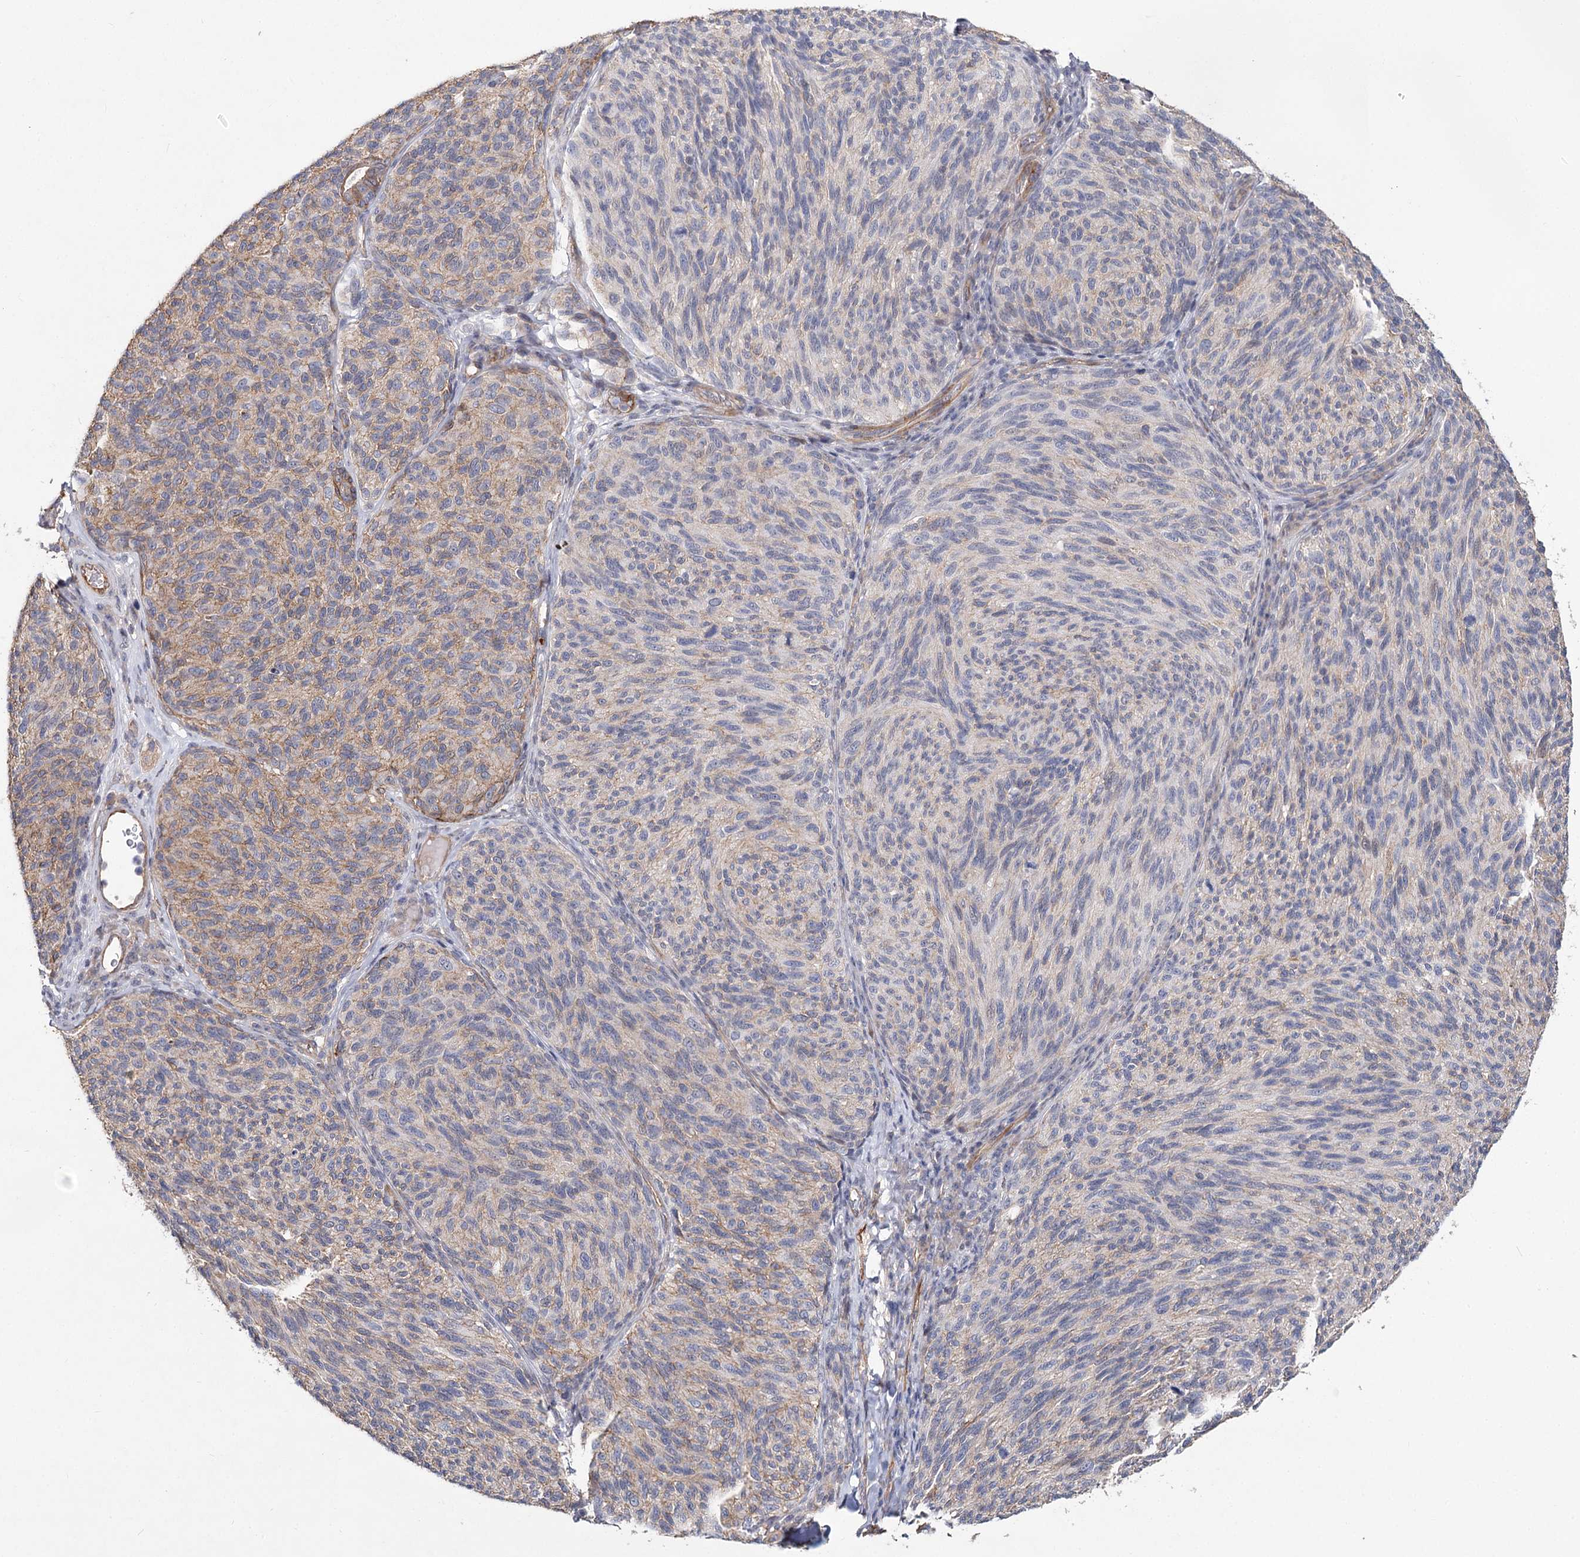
{"staining": {"intensity": "weak", "quantity": "<25%", "location": "cytoplasmic/membranous"}, "tissue": "melanoma", "cell_type": "Tumor cells", "image_type": "cancer", "snomed": [{"axis": "morphology", "description": "Malignant melanoma, NOS"}, {"axis": "topography", "description": "Skin"}], "caption": "Immunohistochemical staining of melanoma demonstrates no significant staining in tumor cells.", "gene": "TMEM218", "patient": {"sex": "female", "age": 73}}